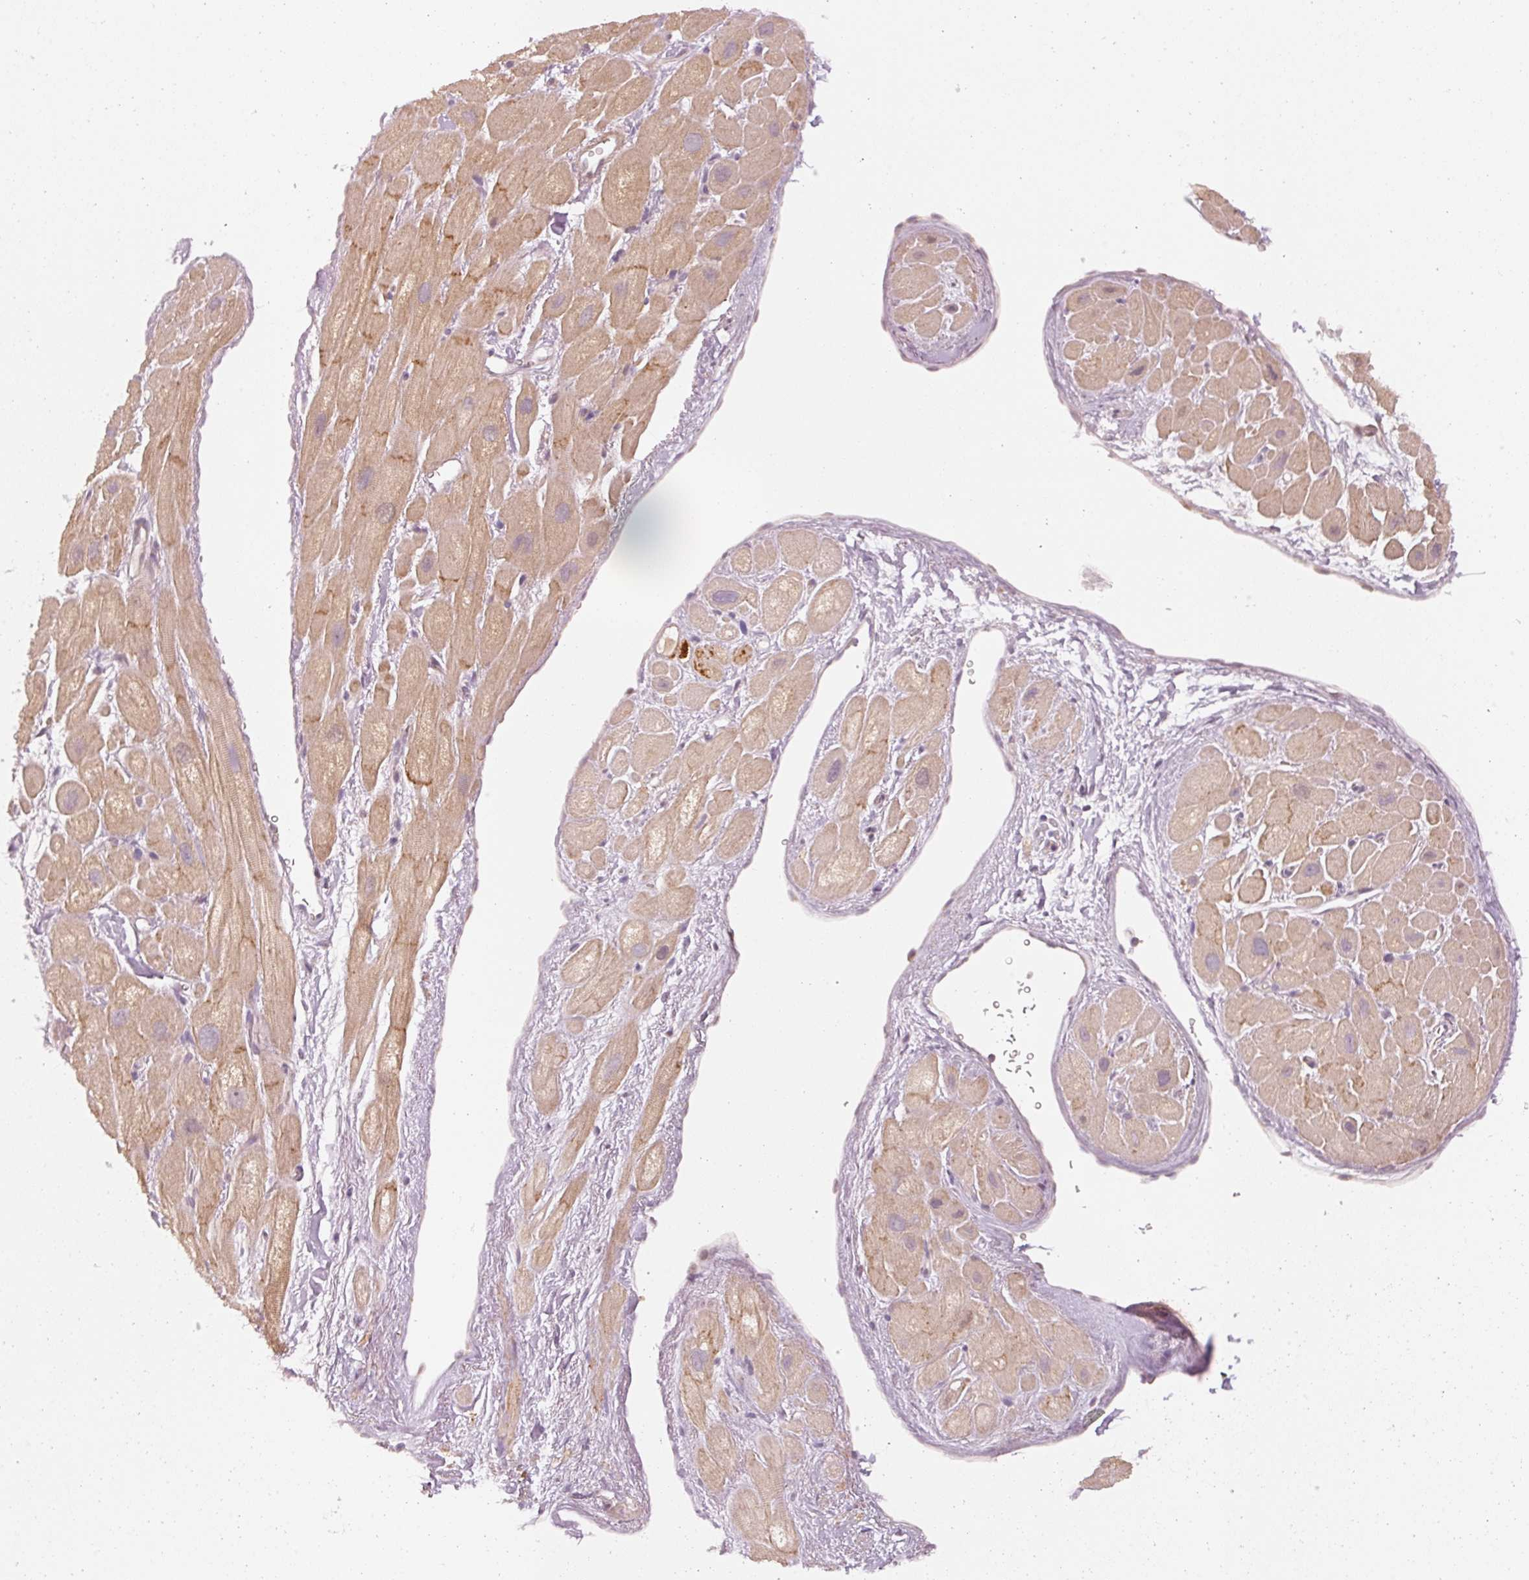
{"staining": {"intensity": "moderate", "quantity": ">75%", "location": "cytoplasmic/membranous"}, "tissue": "heart muscle", "cell_type": "Cardiomyocytes", "image_type": "normal", "snomed": [{"axis": "morphology", "description": "Normal tissue, NOS"}, {"axis": "topography", "description": "Heart"}], "caption": "An immunohistochemistry (IHC) photomicrograph of benign tissue is shown. Protein staining in brown labels moderate cytoplasmic/membranous positivity in heart muscle within cardiomyocytes. (Brightfield microscopy of DAB IHC at high magnification).", "gene": "DAPP1", "patient": {"sex": "male", "age": 49}}